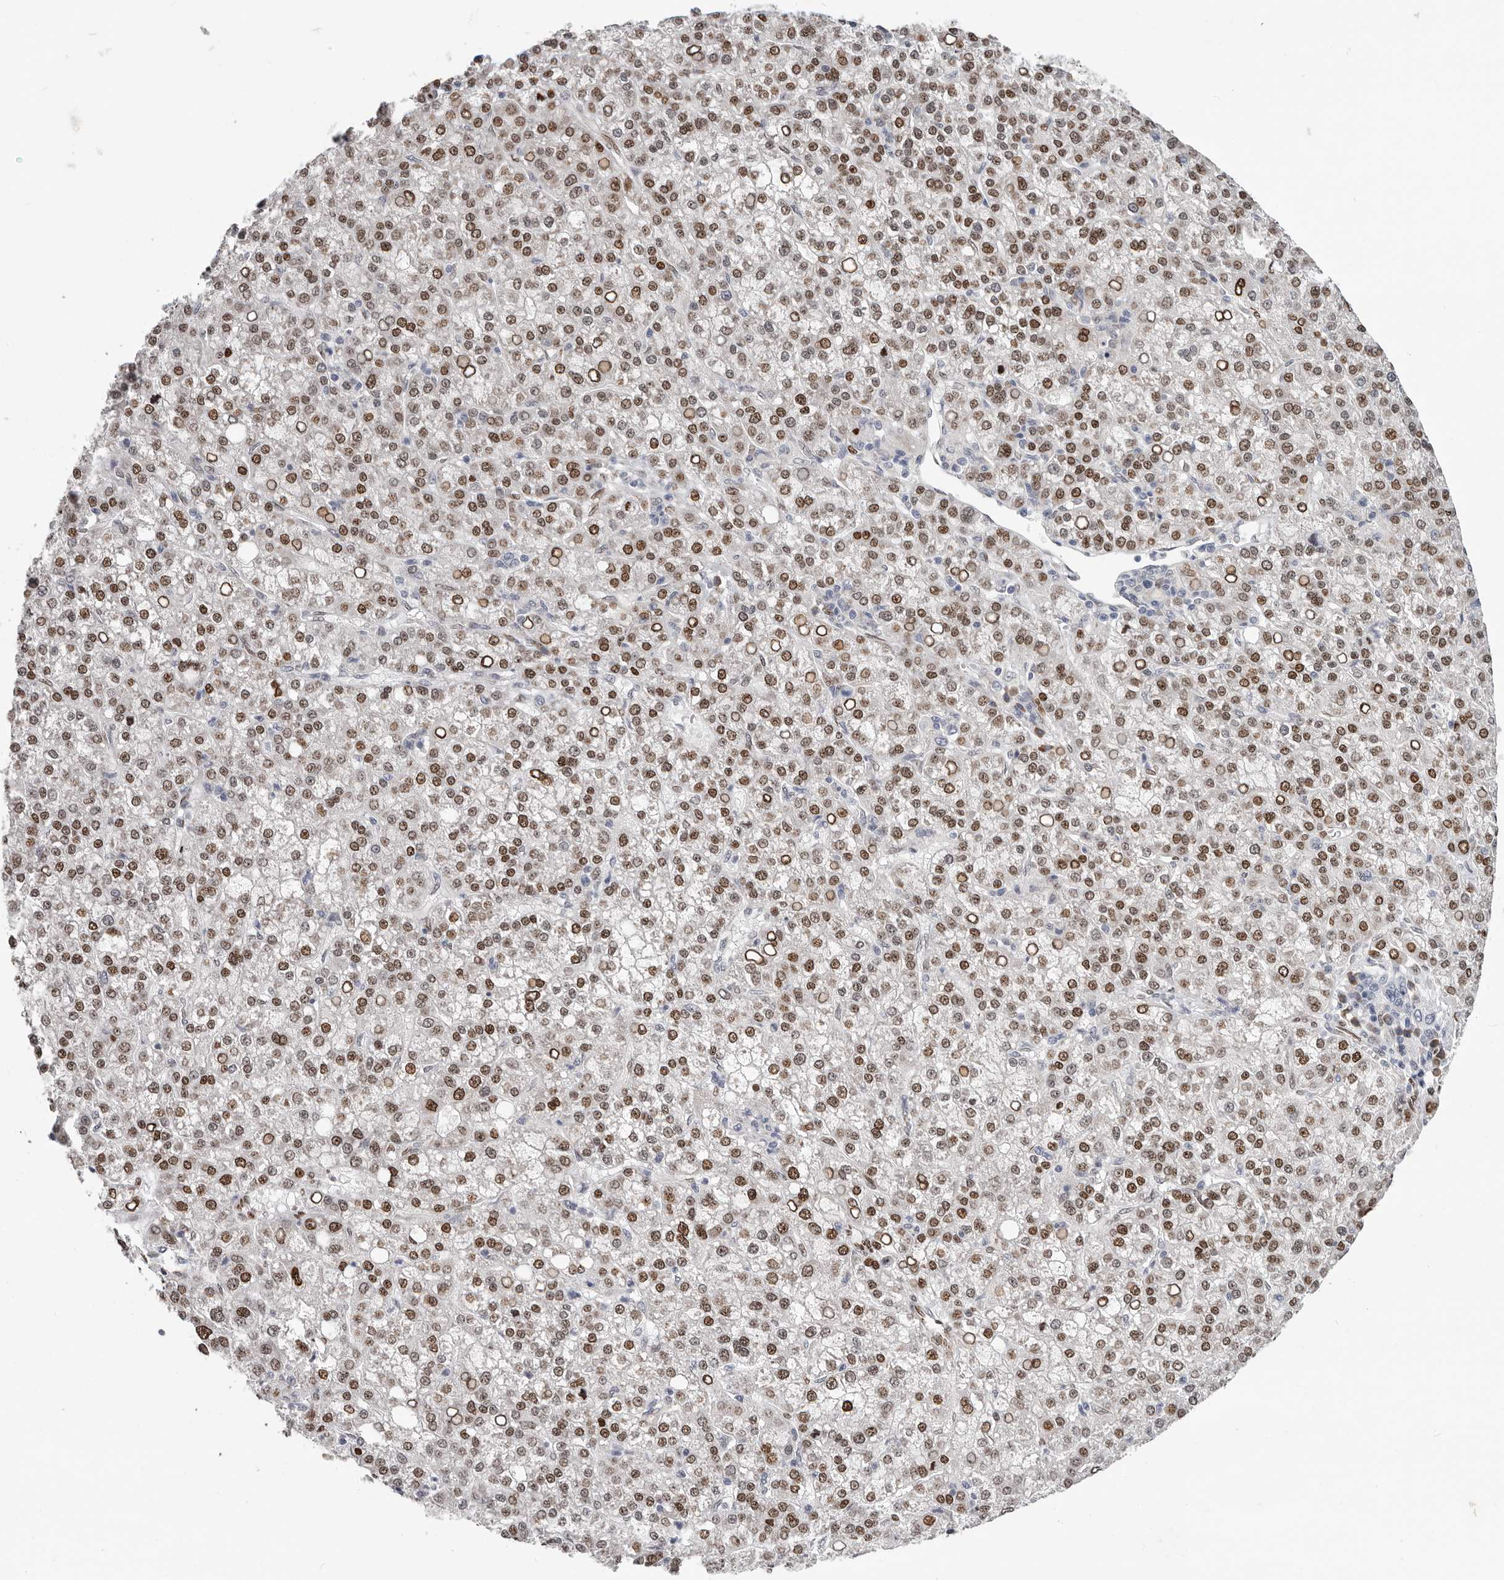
{"staining": {"intensity": "moderate", "quantity": ">75%", "location": "nuclear"}, "tissue": "liver cancer", "cell_type": "Tumor cells", "image_type": "cancer", "snomed": [{"axis": "morphology", "description": "Carcinoma, Hepatocellular, NOS"}, {"axis": "topography", "description": "Liver"}], "caption": "DAB immunohistochemical staining of human liver hepatocellular carcinoma reveals moderate nuclear protein positivity in about >75% of tumor cells.", "gene": "SRP19", "patient": {"sex": "female", "age": 58}}